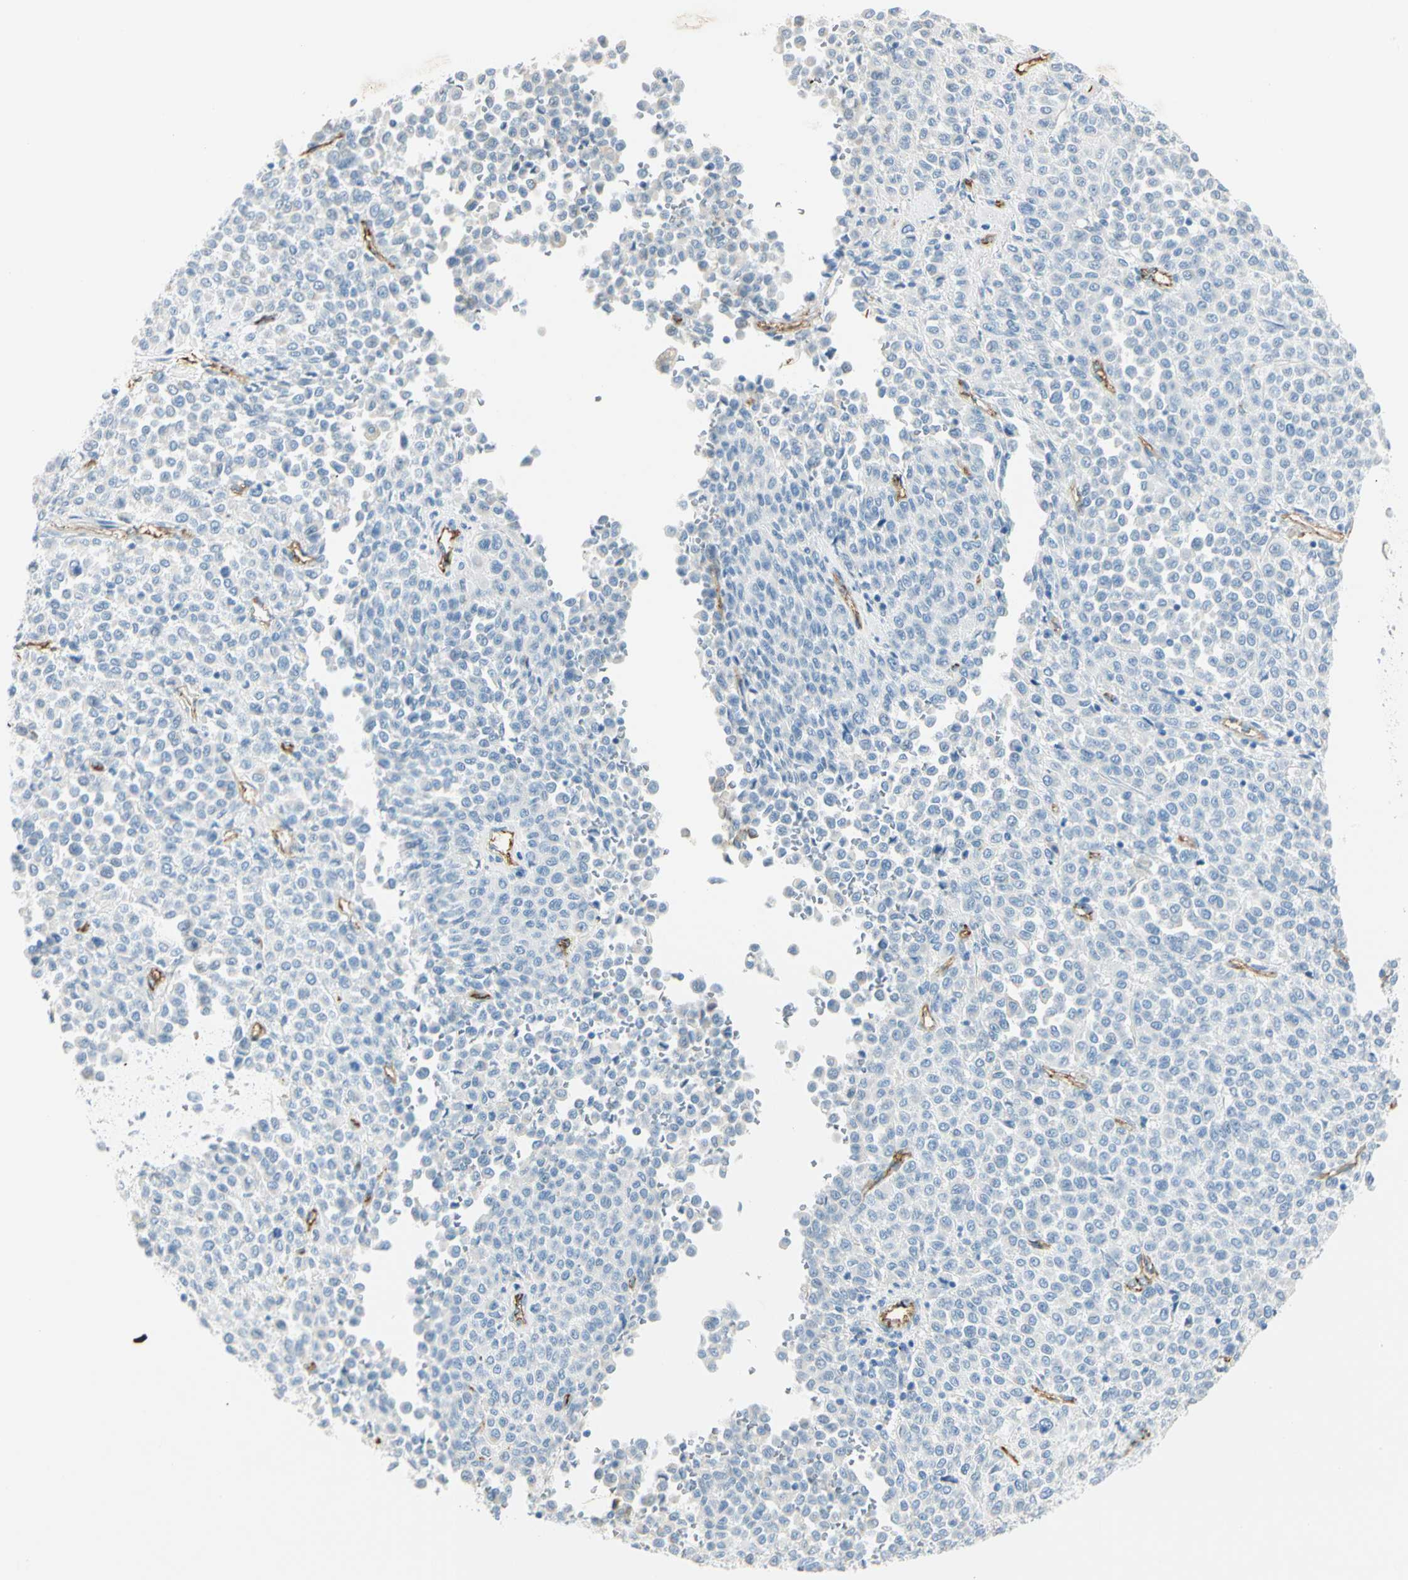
{"staining": {"intensity": "negative", "quantity": "none", "location": "none"}, "tissue": "melanoma", "cell_type": "Tumor cells", "image_type": "cancer", "snomed": [{"axis": "morphology", "description": "Malignant melanoma, Metastatic site"}, {"axis": "topography", "description": "Pancreas"}], "caption": "A micrograph of human melanoma is negative for staining in tumor cells.", "gene": "VPS9D1", "patient": {"sex": "female", "age": 30}}